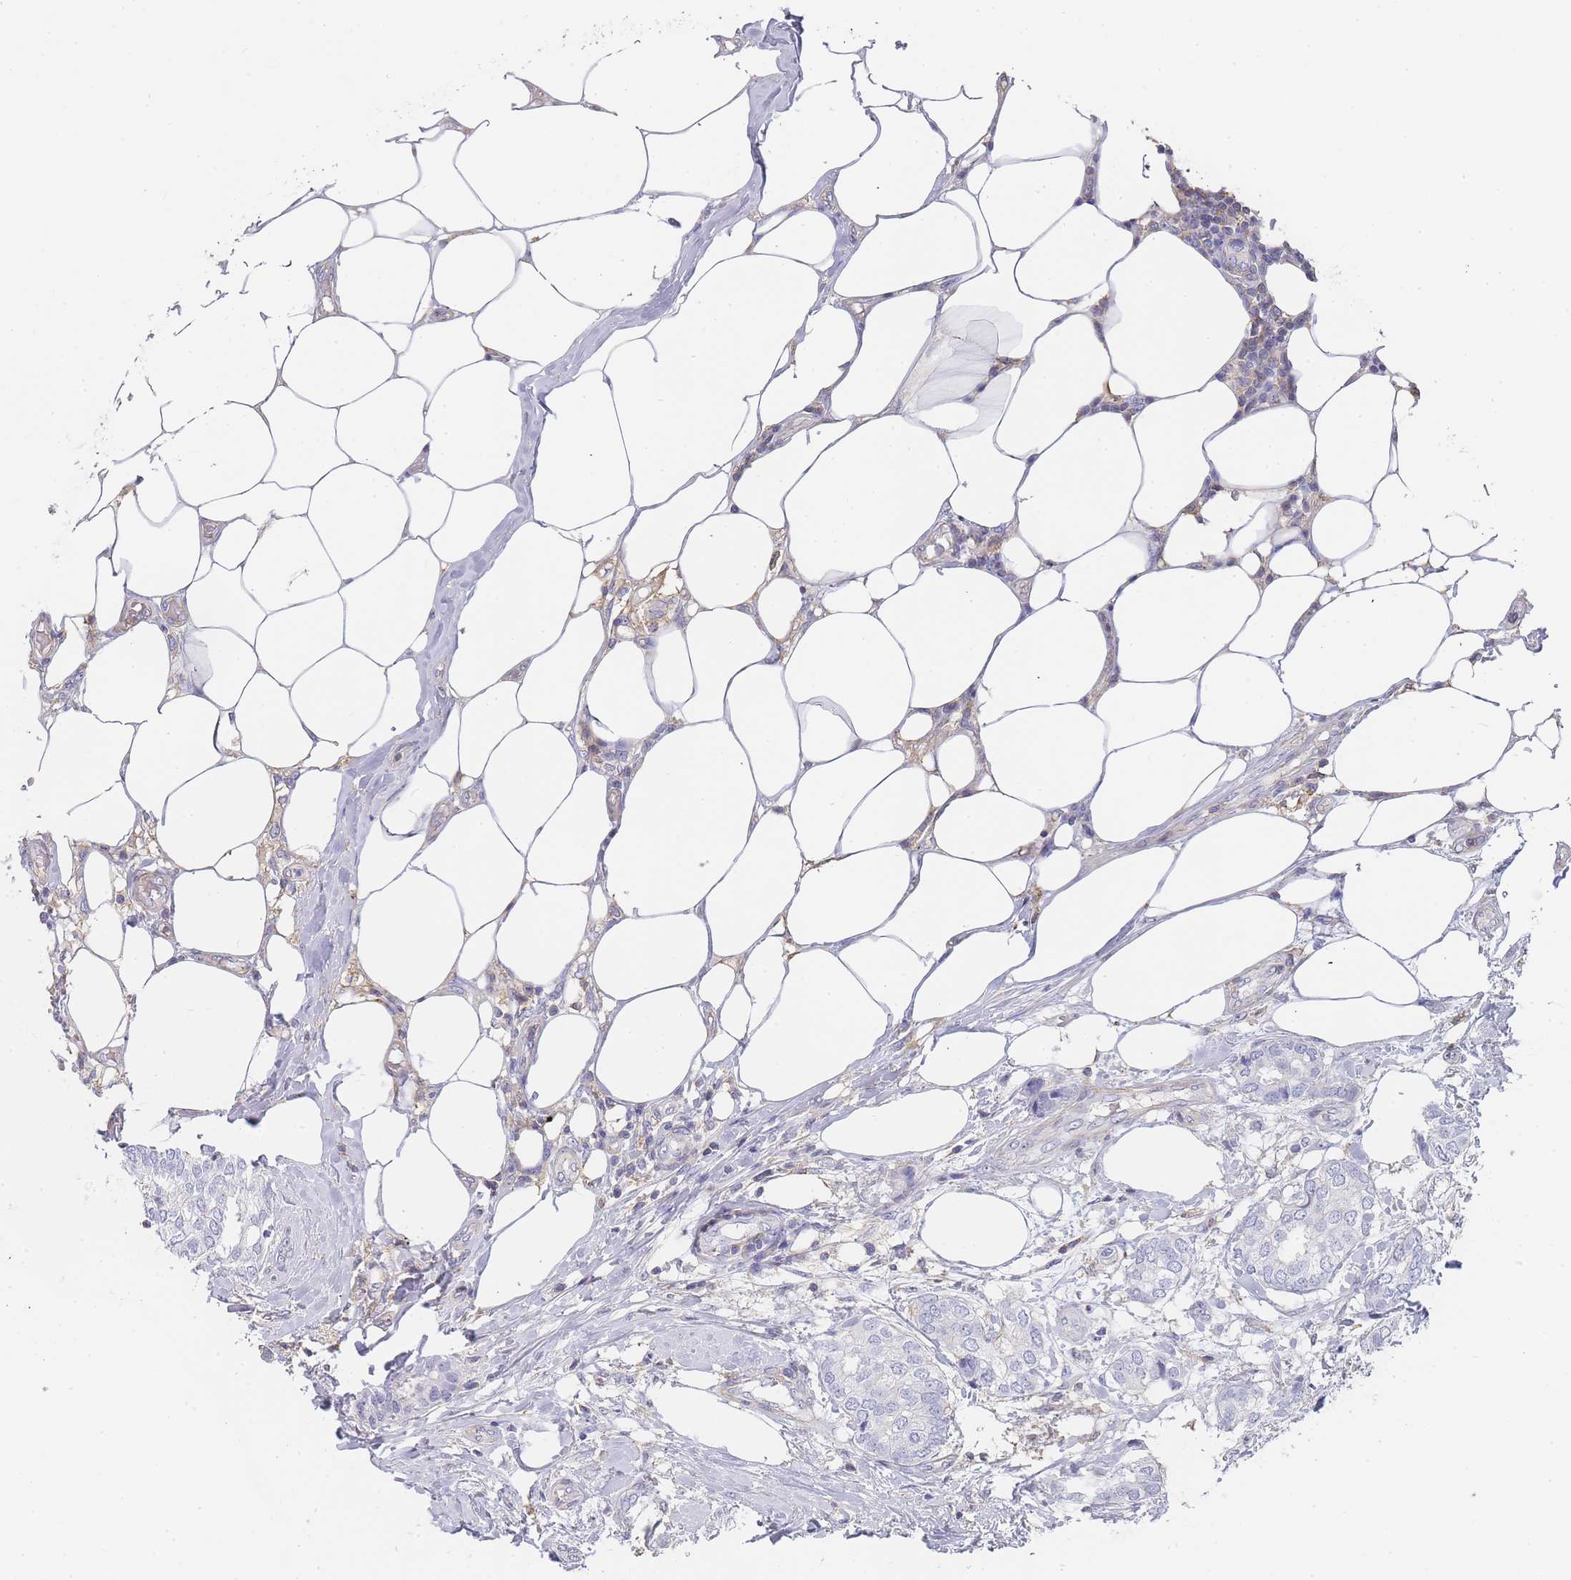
{"staining": {"intensity": "negative", "quantity": "none", "location": "none"}, "tissue": "breast cancer", "cell_type": "Tumor cells", "image_type": "cancer", "snomed": [{"axis": "morphology", "description": "Duct carcinoma"}, {"axis": "topography", "description": "Breast"}], "caption": "The image displays no significant staining in tumor cells of breast cancer (intraductal carcinoma). (Brightfield microscopy of DAB (3,3'-diaminobenzidine) IHC at high magnification).", "gene": "NOP14", "patient": {"sex": "female", "age": 73}}